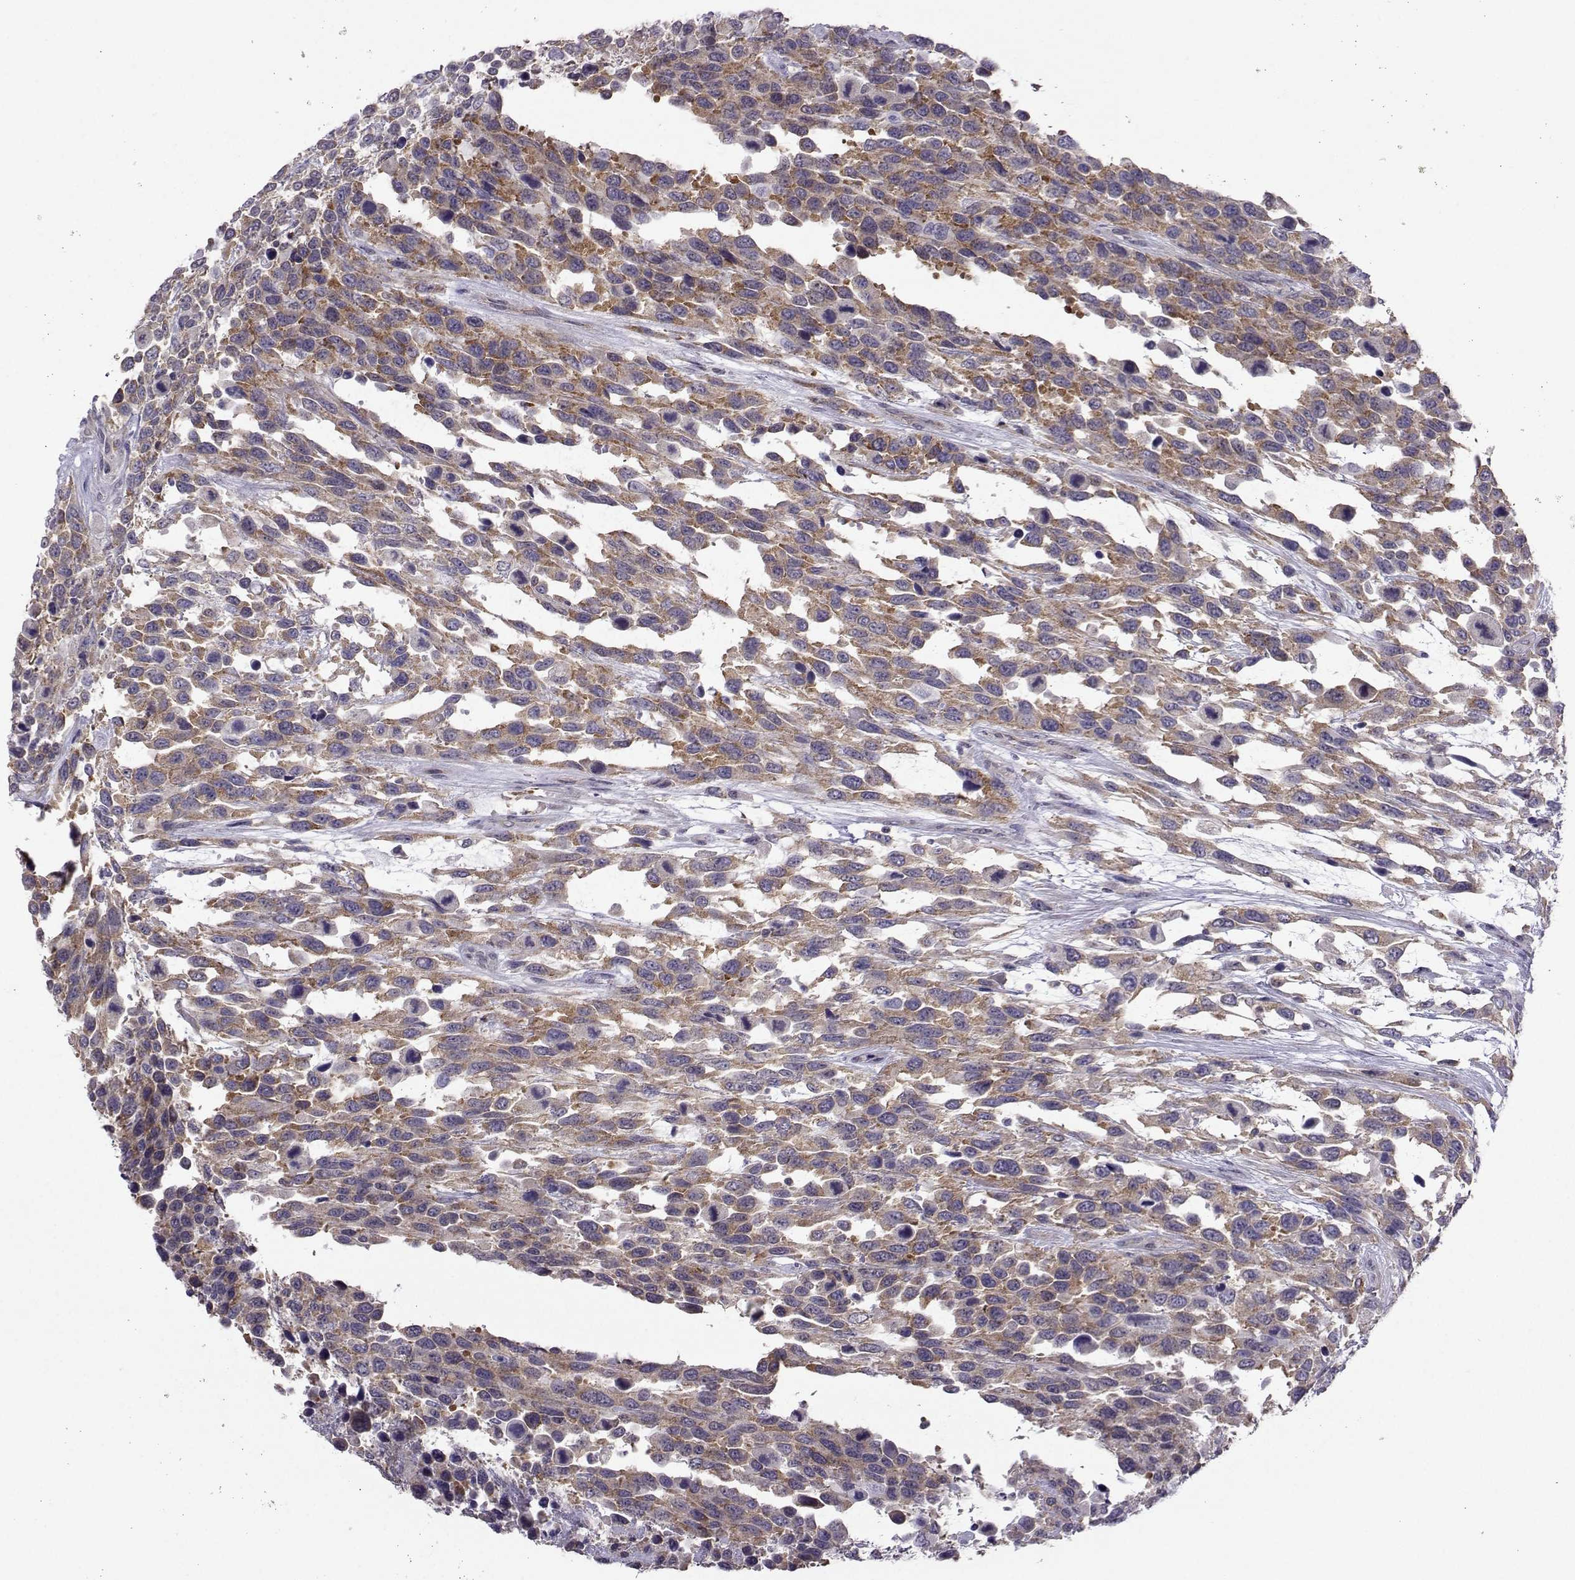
{"staining": {"intensity": "moderate", "quantity": ">75%", "location": "cytoplasmic/membranous"}, "tissue": "urothelial cancer", "cell_type": "Tumor cells", "image_type": "cancer", "snomed": [{"axis": "morphology", "description": "Urothelial carcinoma, High grade"}, {"axis": "topography", "description": "Urinary bladder"}], "caption": "Urothelial carcinoma (high-grade) stained with a protein marker exhibits moderate staining in tumor cells.", "gene": "DDX20", "patient": {"sex": "female", "age": 70}}